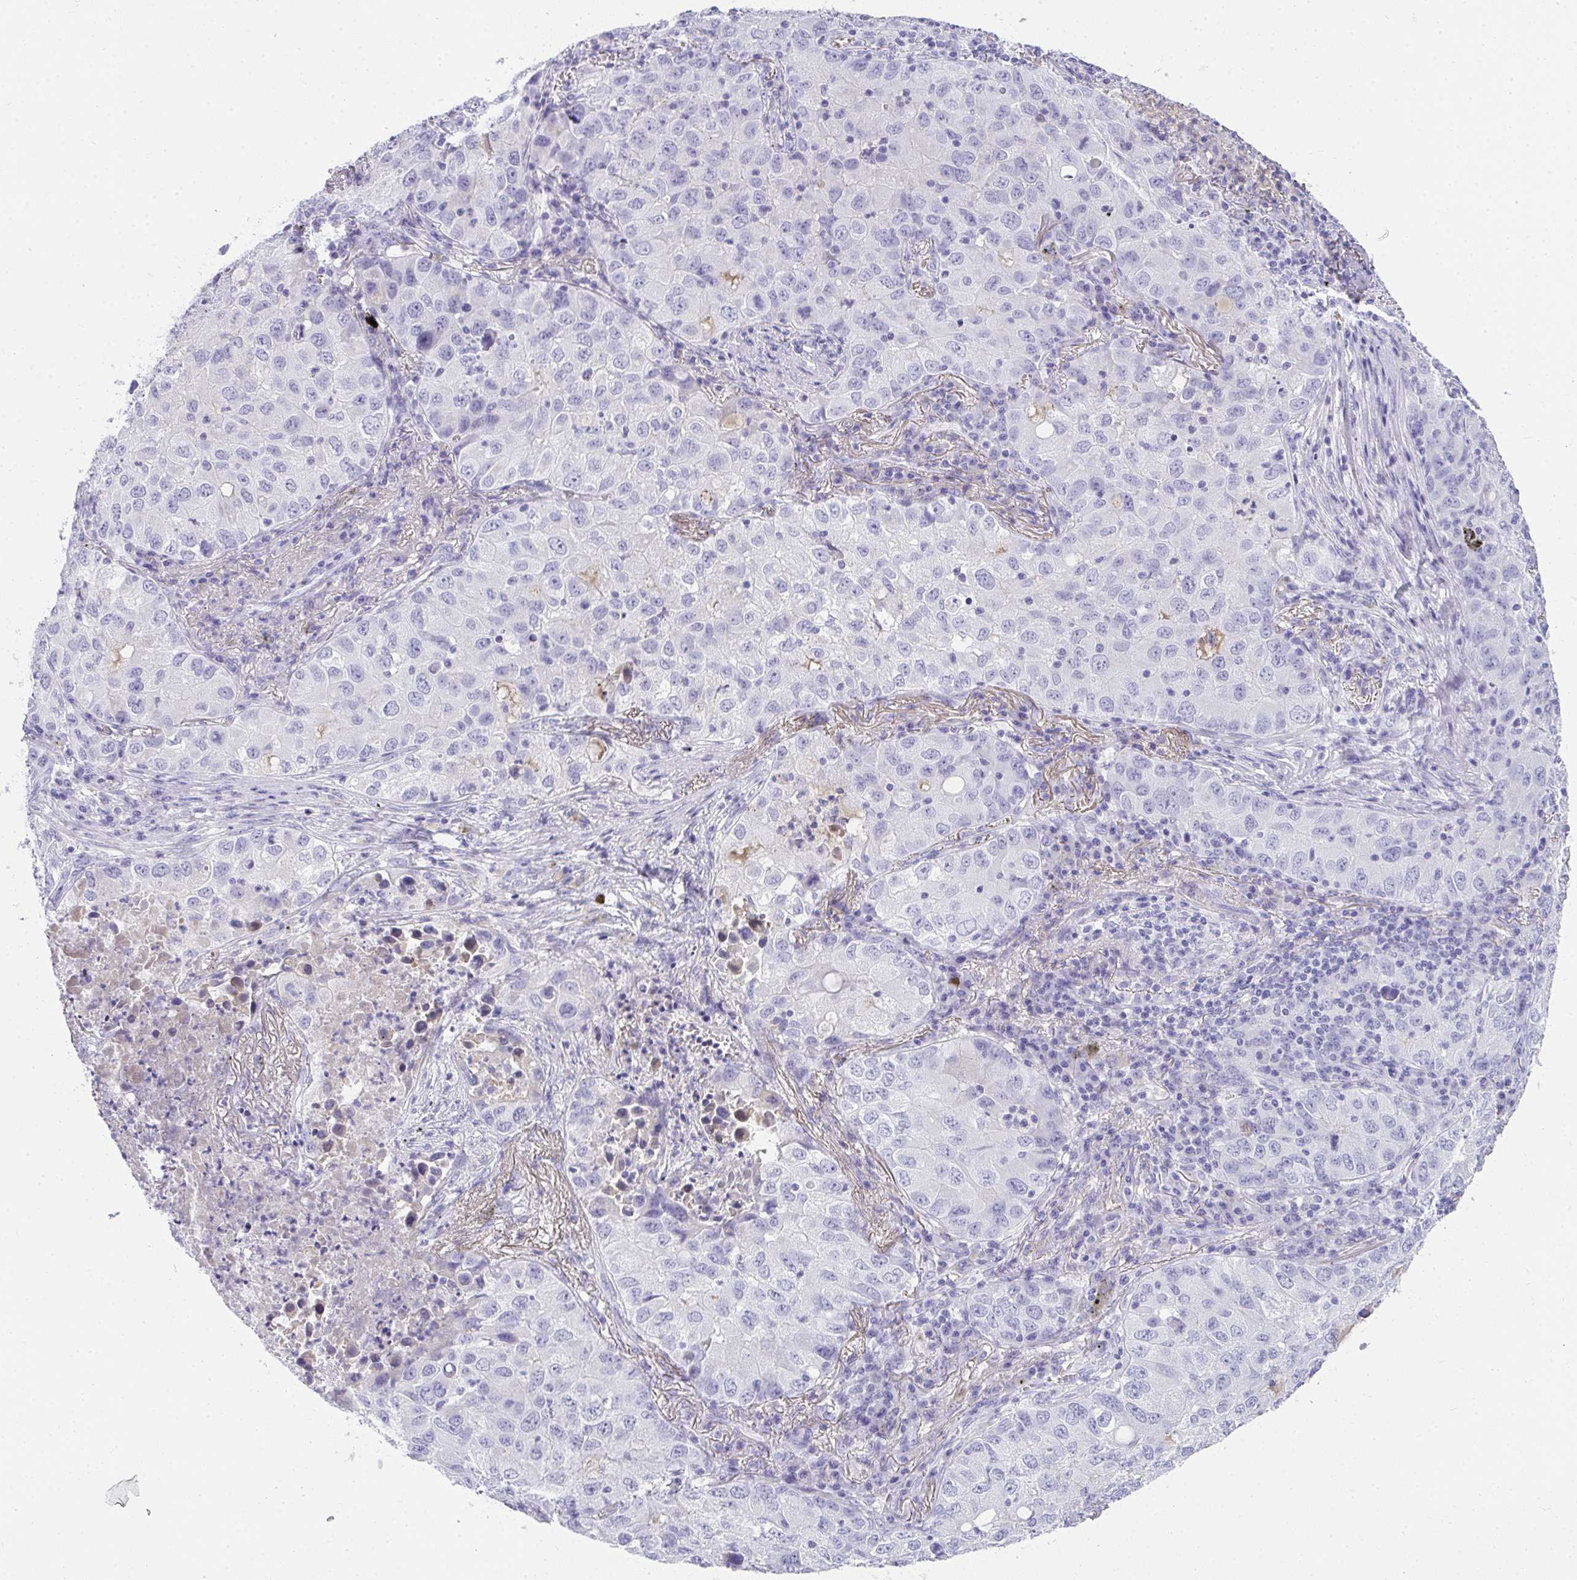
{"staining": {"intensity": "negative", "quantity": "none", "location": "none"}, "tissue": "lung cancer", "cell_type": "Tumor cells", "image_type": "cancer", "snomed": [{"axis": "morphology", "description": "Normal morphology"}, {"axis": "morphology", "description": "Adenocarcinoma, NOS"}, {"axis": "topography", "description": "Lymph node"}, {"axis": "topography", "description": "Lung"}], "caption": "This is a photomicrograph of immunohistochemistry (IHC) staining of lung cancer, which shows no positivity in tumor cells.", "gene": "ZSWIM3", "patient": {"sex": "female", "age": 51}}